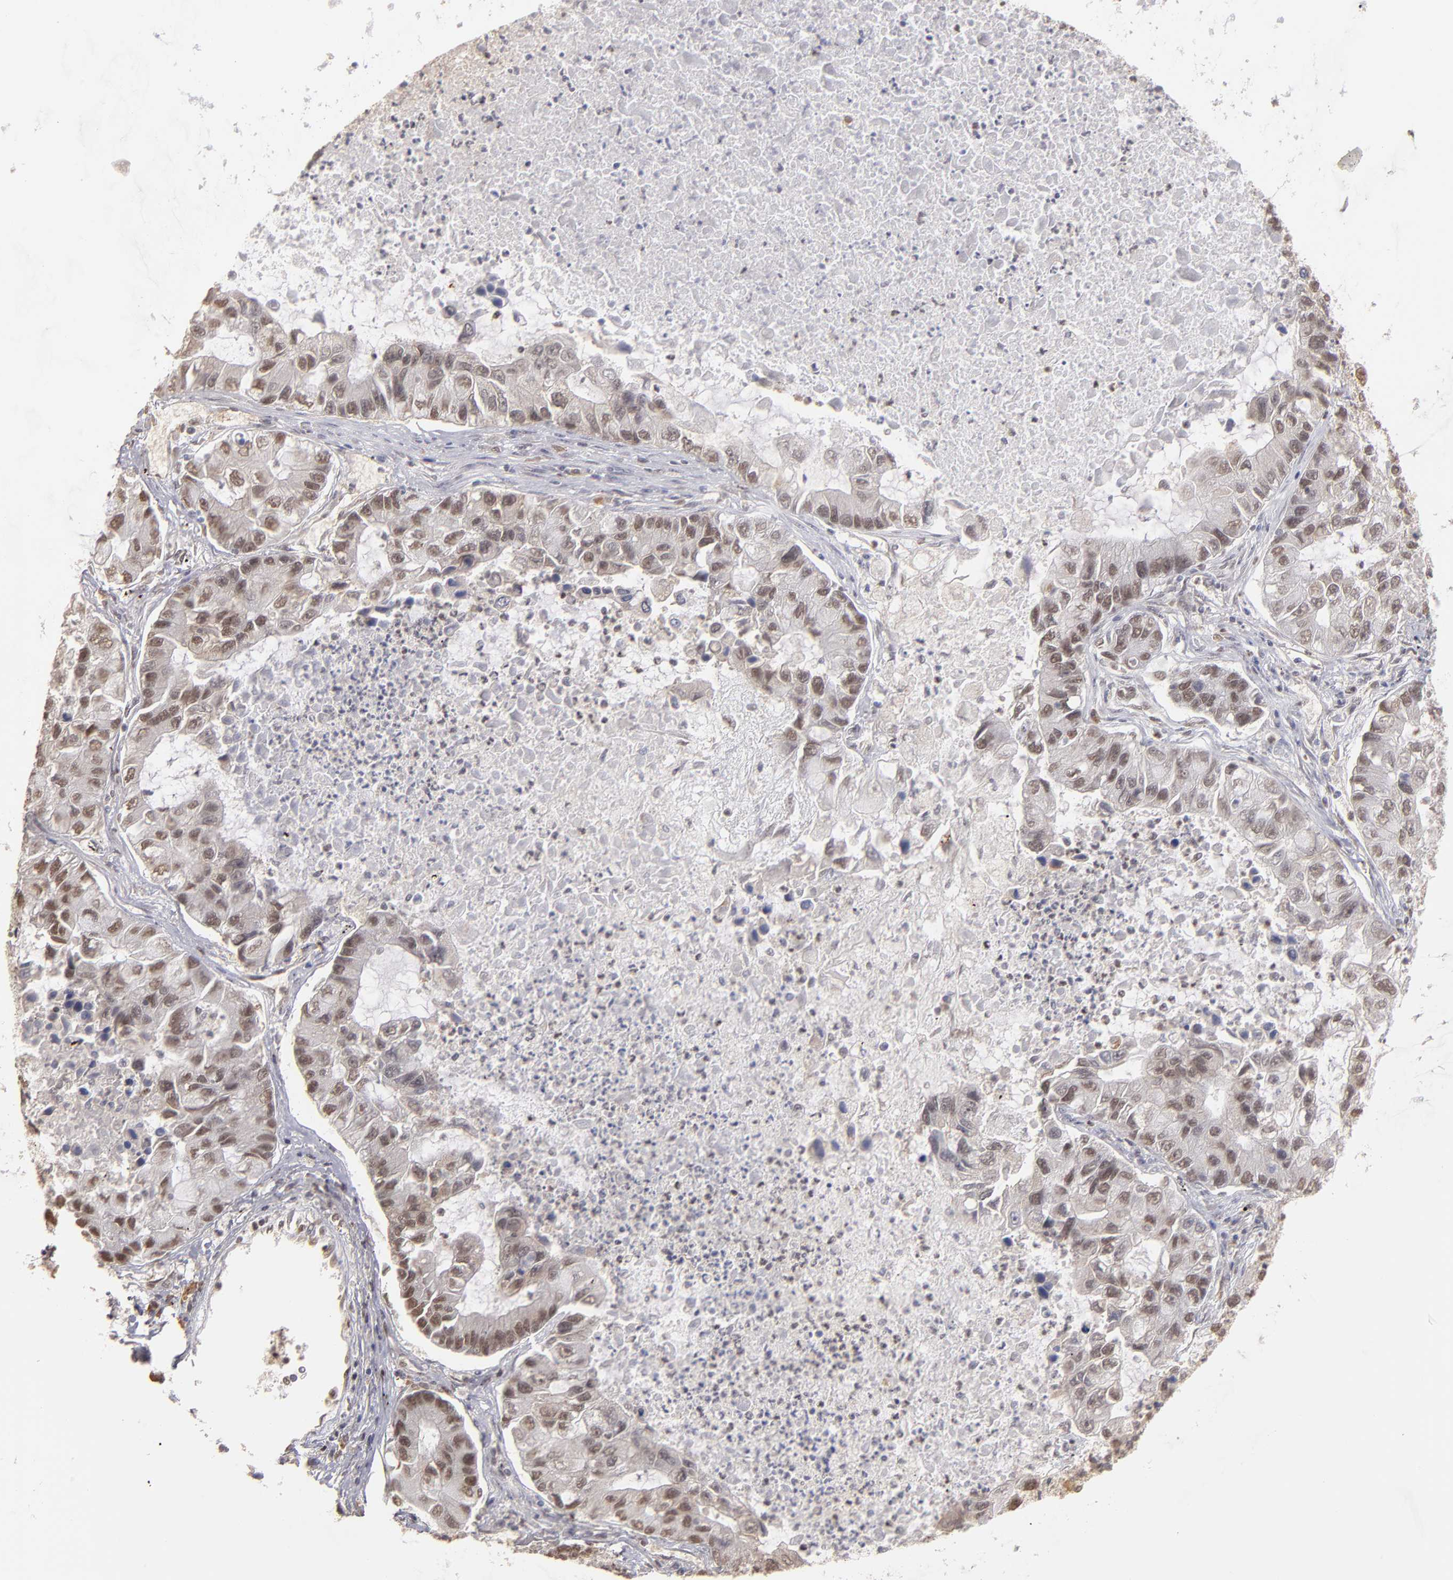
{"staining": {"intensity": "moderate", "quantity": ">75%", "location": "nuclear"}, "tissue": "lung cancer", "cell_type": "Tumor cells", "image_type": "cancer", "snomed": [{"axis": "morphology", "description": "Adenocarcinoma, NOS"}, {"axis": "topography", "description": "Lung"}], "caption": "DAB immunohistochemical staining of lung cancer demonstrates moderate nuclear protein staining in approximately >75% of tumor cells.", "gene": "NFE2", "patient": {"sex": "female", "age": 51}}